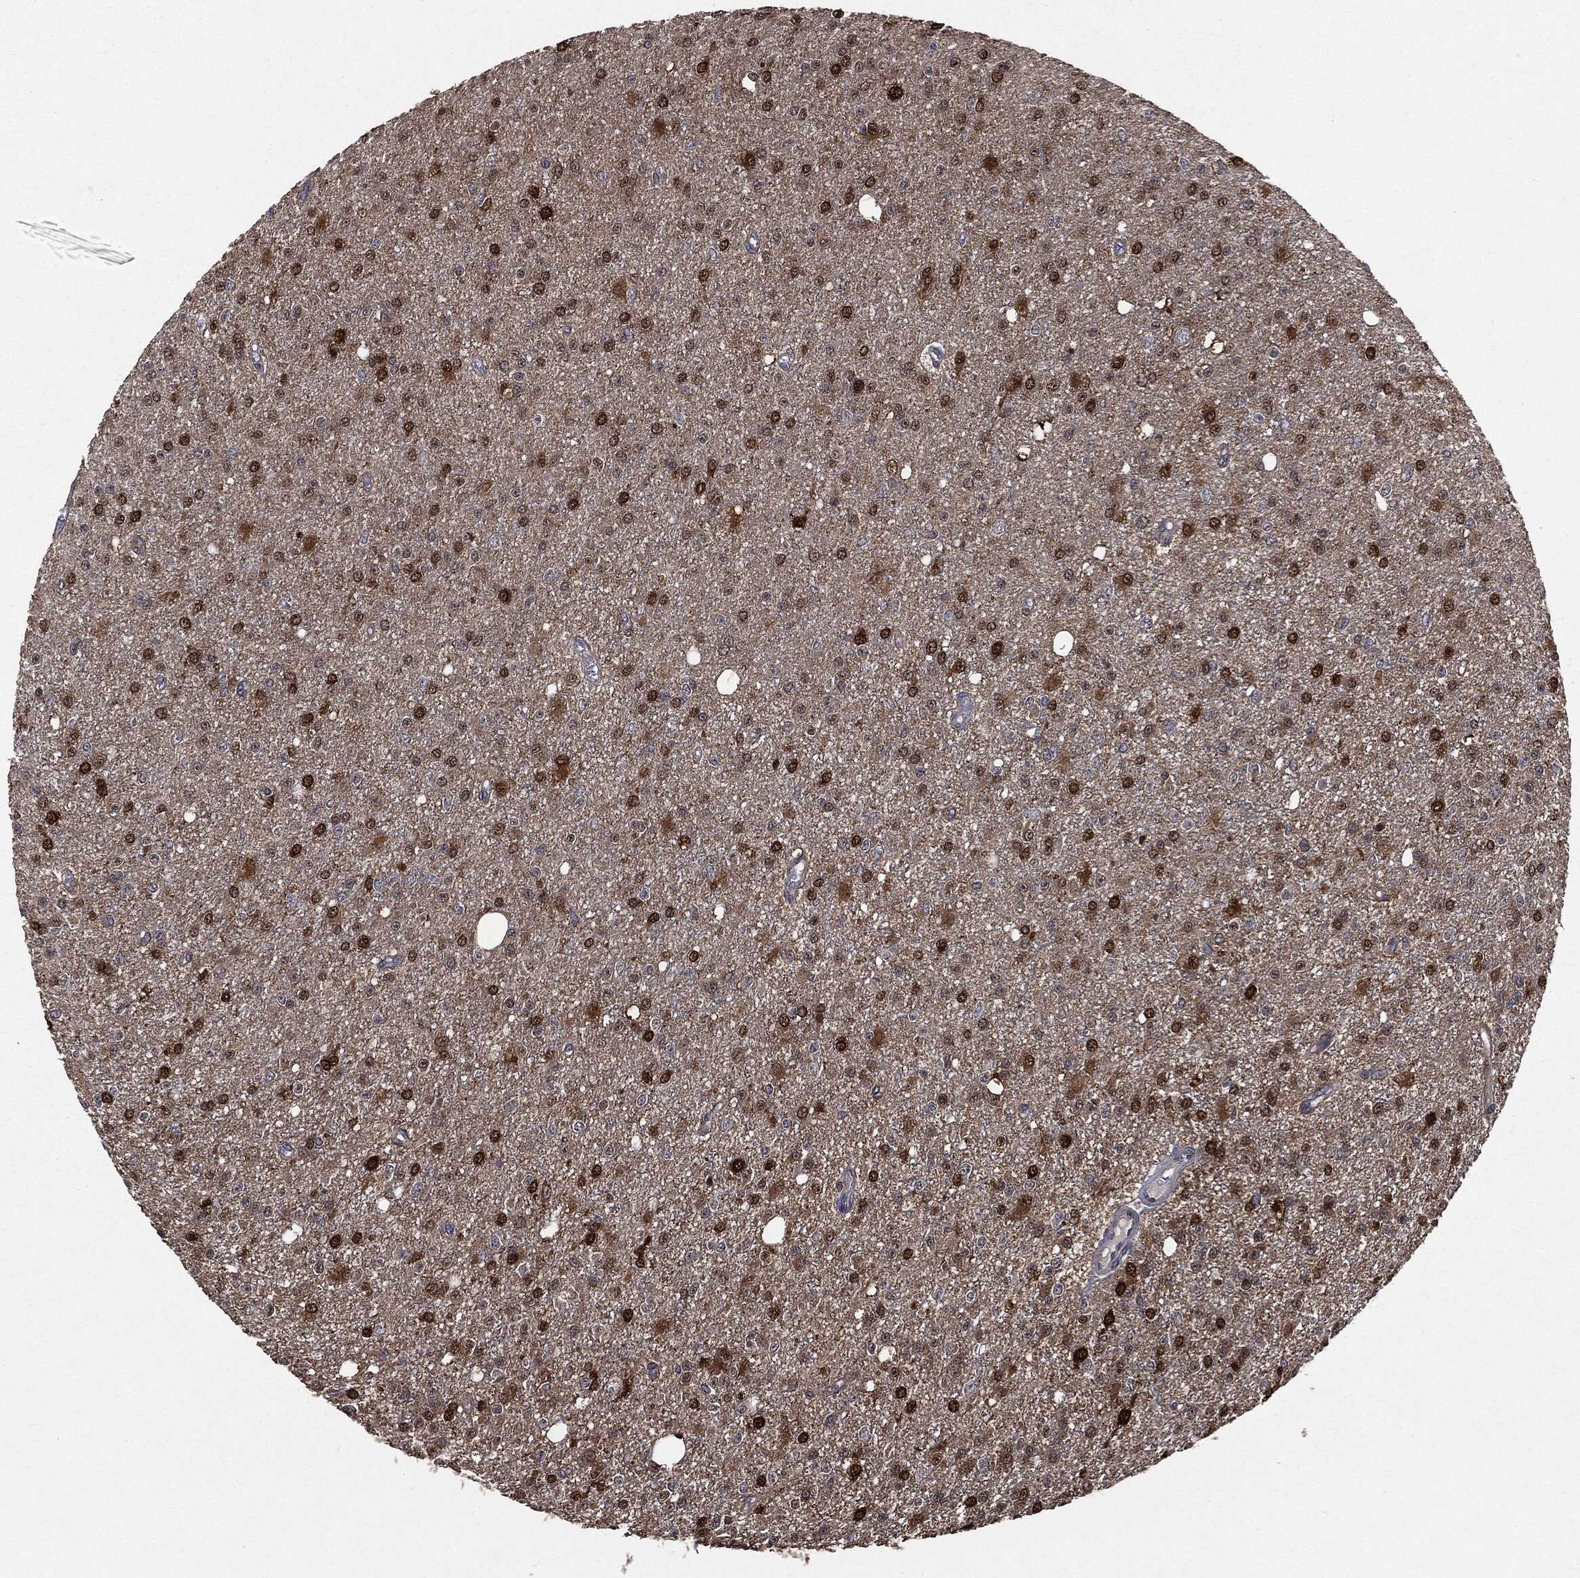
{"staining": {"intensity": "strong", "quantity": "25%-75%", "location": "nuclear"}, "tissue": "glioma", "cell_type": "Tumor cells", "image_type": "cancer", "snomed": [{"axis": "morphology", "description": "Glioma, malignant, Low grade"}, {"axis": "topography", "description": "Brain"}], "caption": "Glioma stained with DAB (3,3'-diaminobenzidine) immunohistochemistry (IHC) shows high levels of strong nuclear positivity in about 25%-75% of tumor cells.", "gene": "PLOD3", "patient": {"sex": "female", "age": 45}}